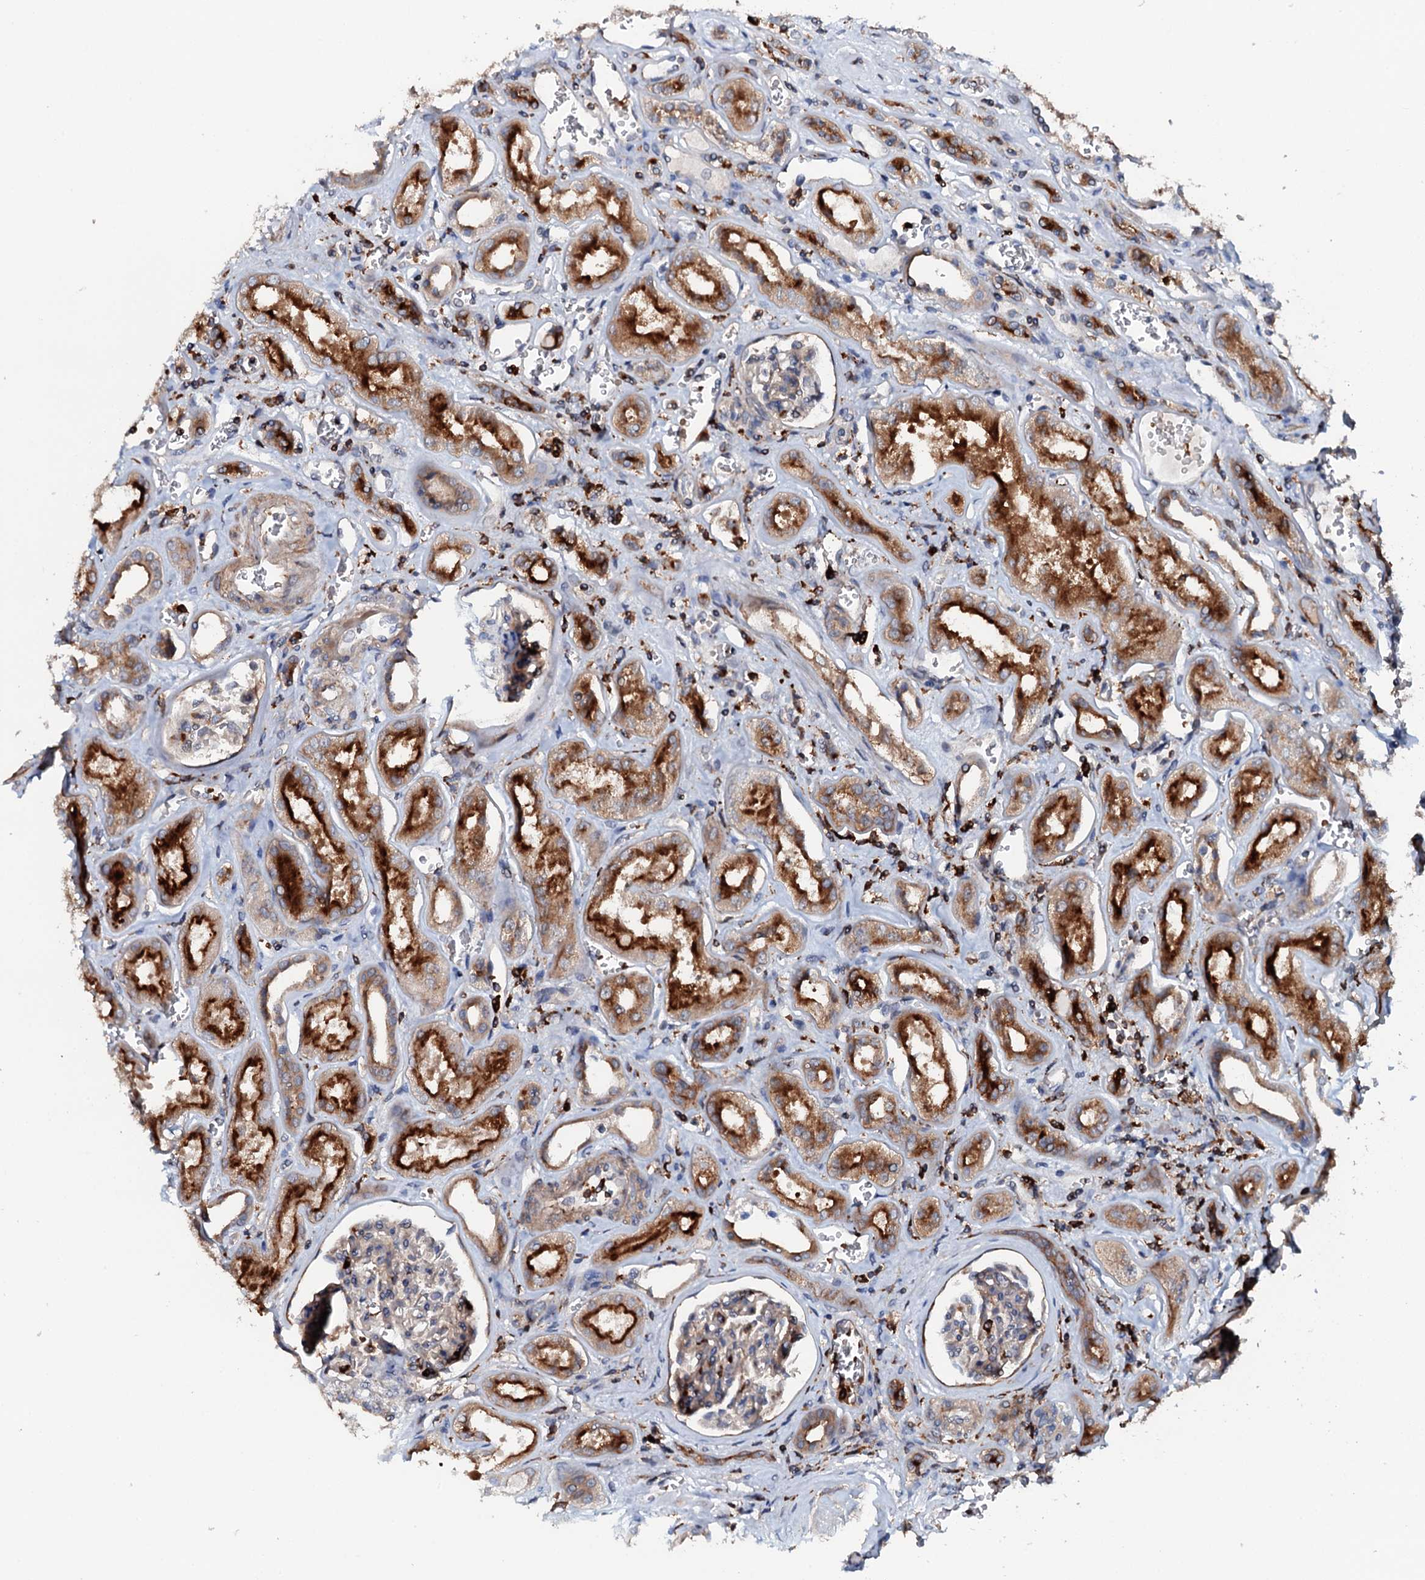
{"staining": {"intensity": "negative", "quantity": "none", "location": "none"}, "tissue": "kidney", "cell_type": "Cells in glomeruli", "image_type": "normal", "snomed": [{"axis": "morphology", "description": "Normal tissue, NOS"}, {"axis": "morphology", "description": "Adenocarcinoma, NOS"}, {"axis": "topography", "description": "Kidney"}], "caption": "Immunohistochemical staining of benign kidney displays no significant positivity in cells in glomeruli.", "gene": "VAMP8", "patient": {"sex": "female", "age": 68}}